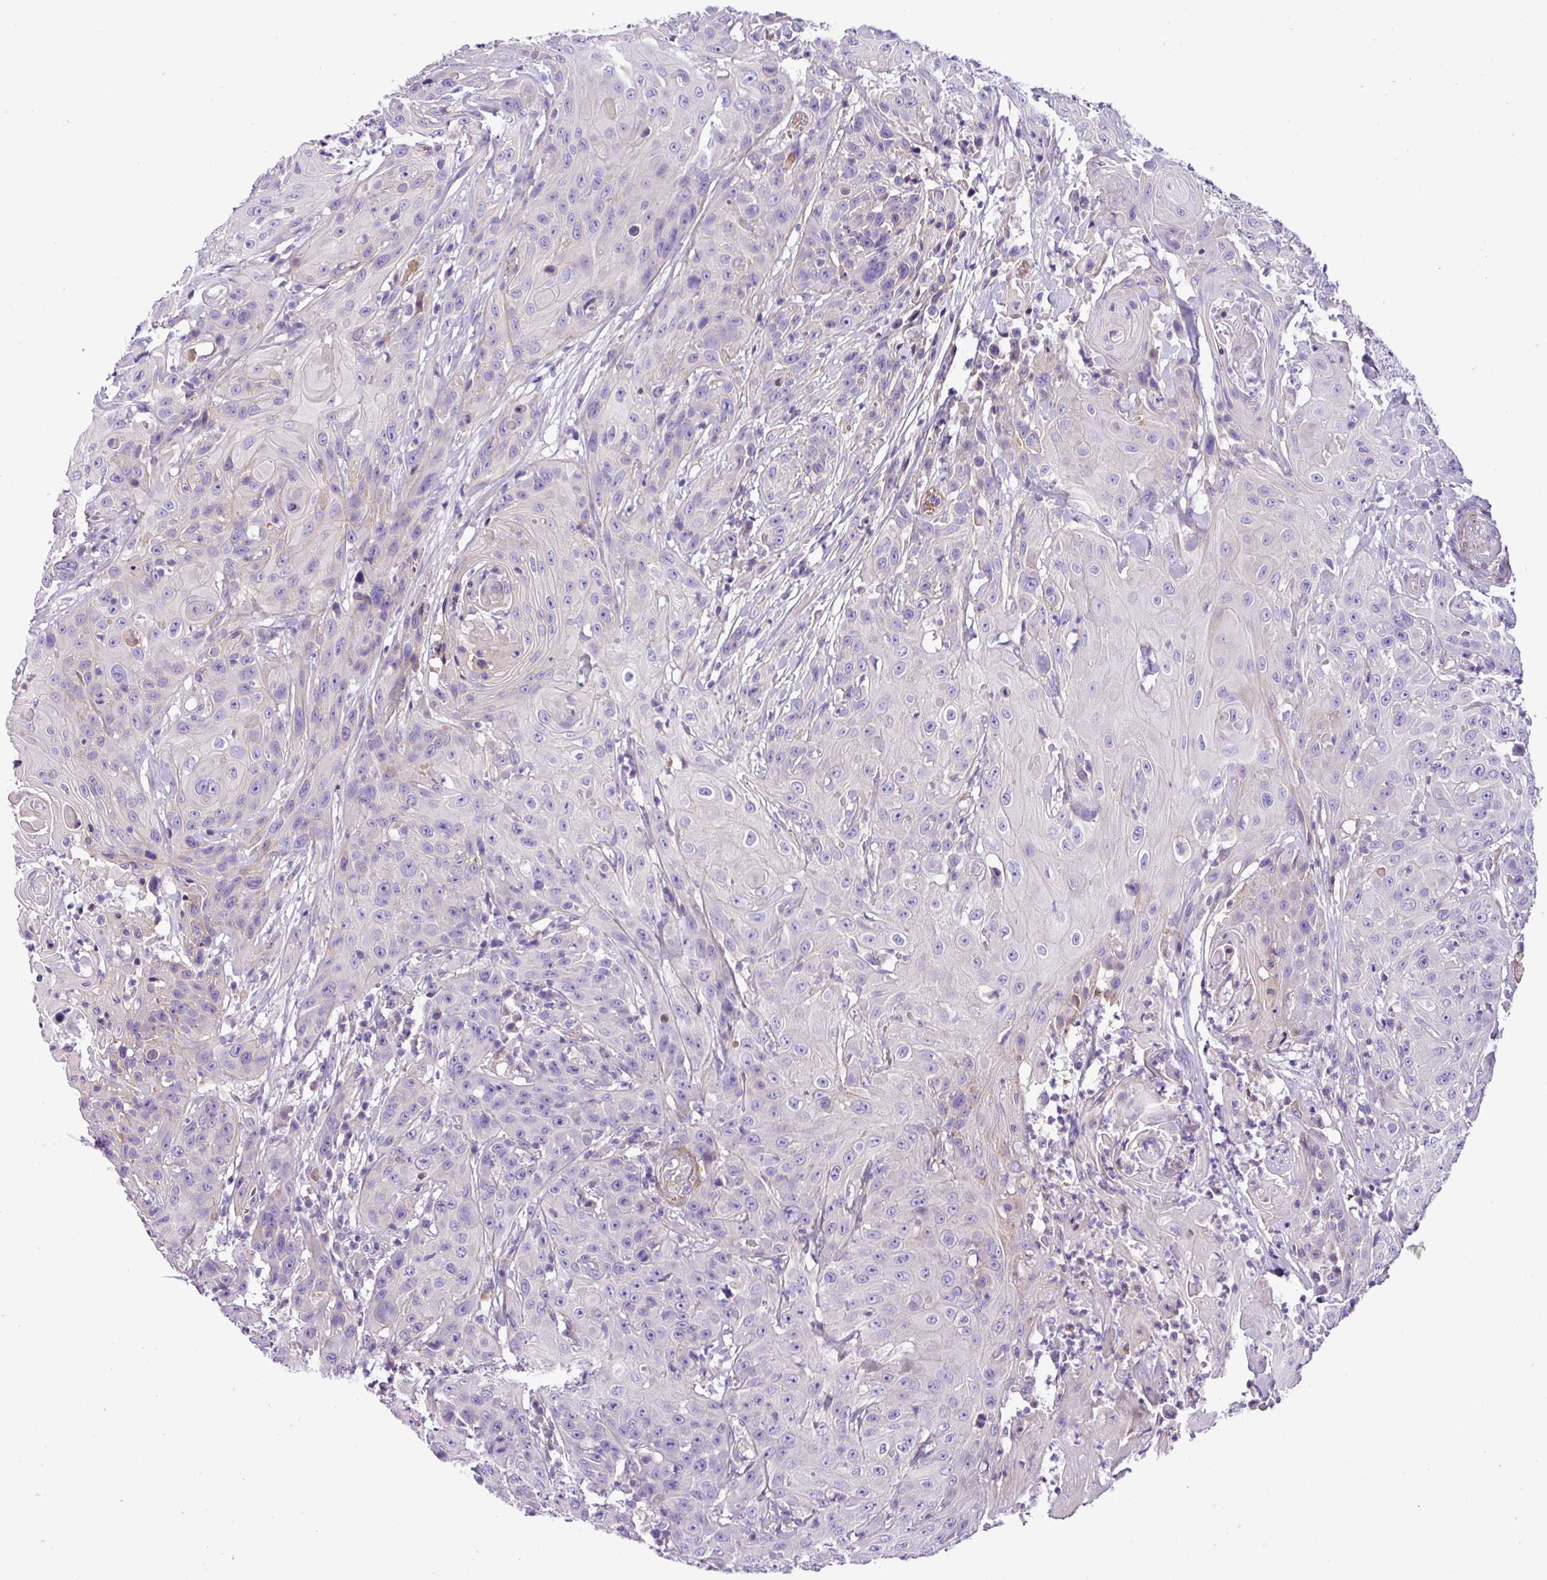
{"staining": {"intensity": "negative", "quantity": "none", "location": "none"}, "tissue": "head and neck cancer", "cell_type": "Tumor cells", "image_type": "cancer", "snomed": [{"axis": "morphology", "description": "Squamous cell carcinoma, NOS"}, {"axis": "topography", "description": "Skin"}, {"axis": "topography", "description": "Head-Neck"}], "caption": "Protein analysis of head and neck squamous cell carcinoma reveals no significant staining in tumor cells.", "gene": "C11orf91", "patient": {"sex": "male", "age": 80}}